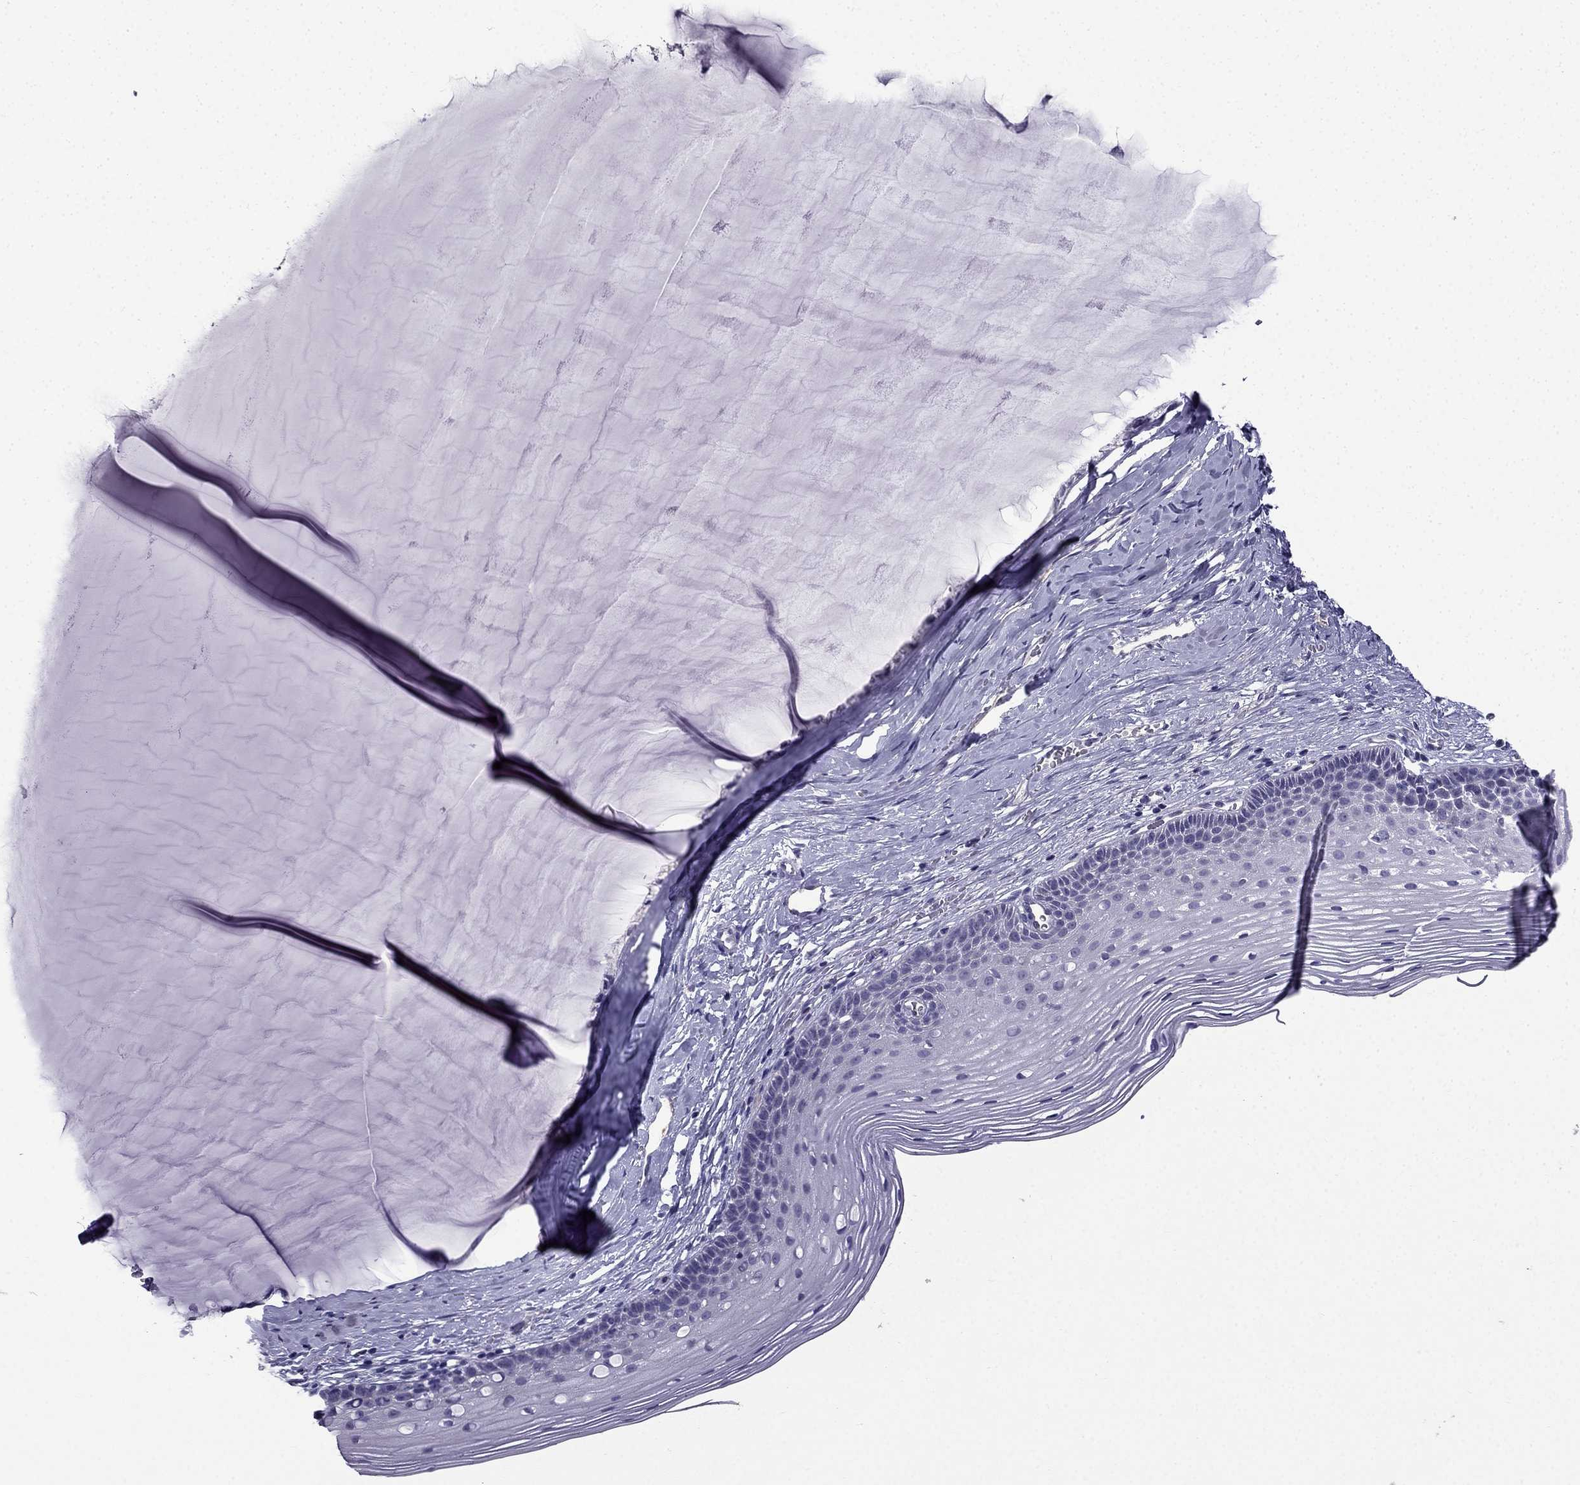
{"staining": {"intensity": "negative", "quantity": "none", "location": "none"}, "tissue": "cervix", "cell_type": "Glandular cells", "image_type": "normal", "snomed": [{"axis": "morphology", "description": "Normal tissue, NOS"}, {"axis": "topography", "description": "Cervix"}], "caption": "The micrograph shows no significant expression in glandular cells of cervix. (Brightfield microscopy of DAB IHC at high magnification).", "gene": "SLC6A2", "patient": {"sex": "female", "age": 40}}